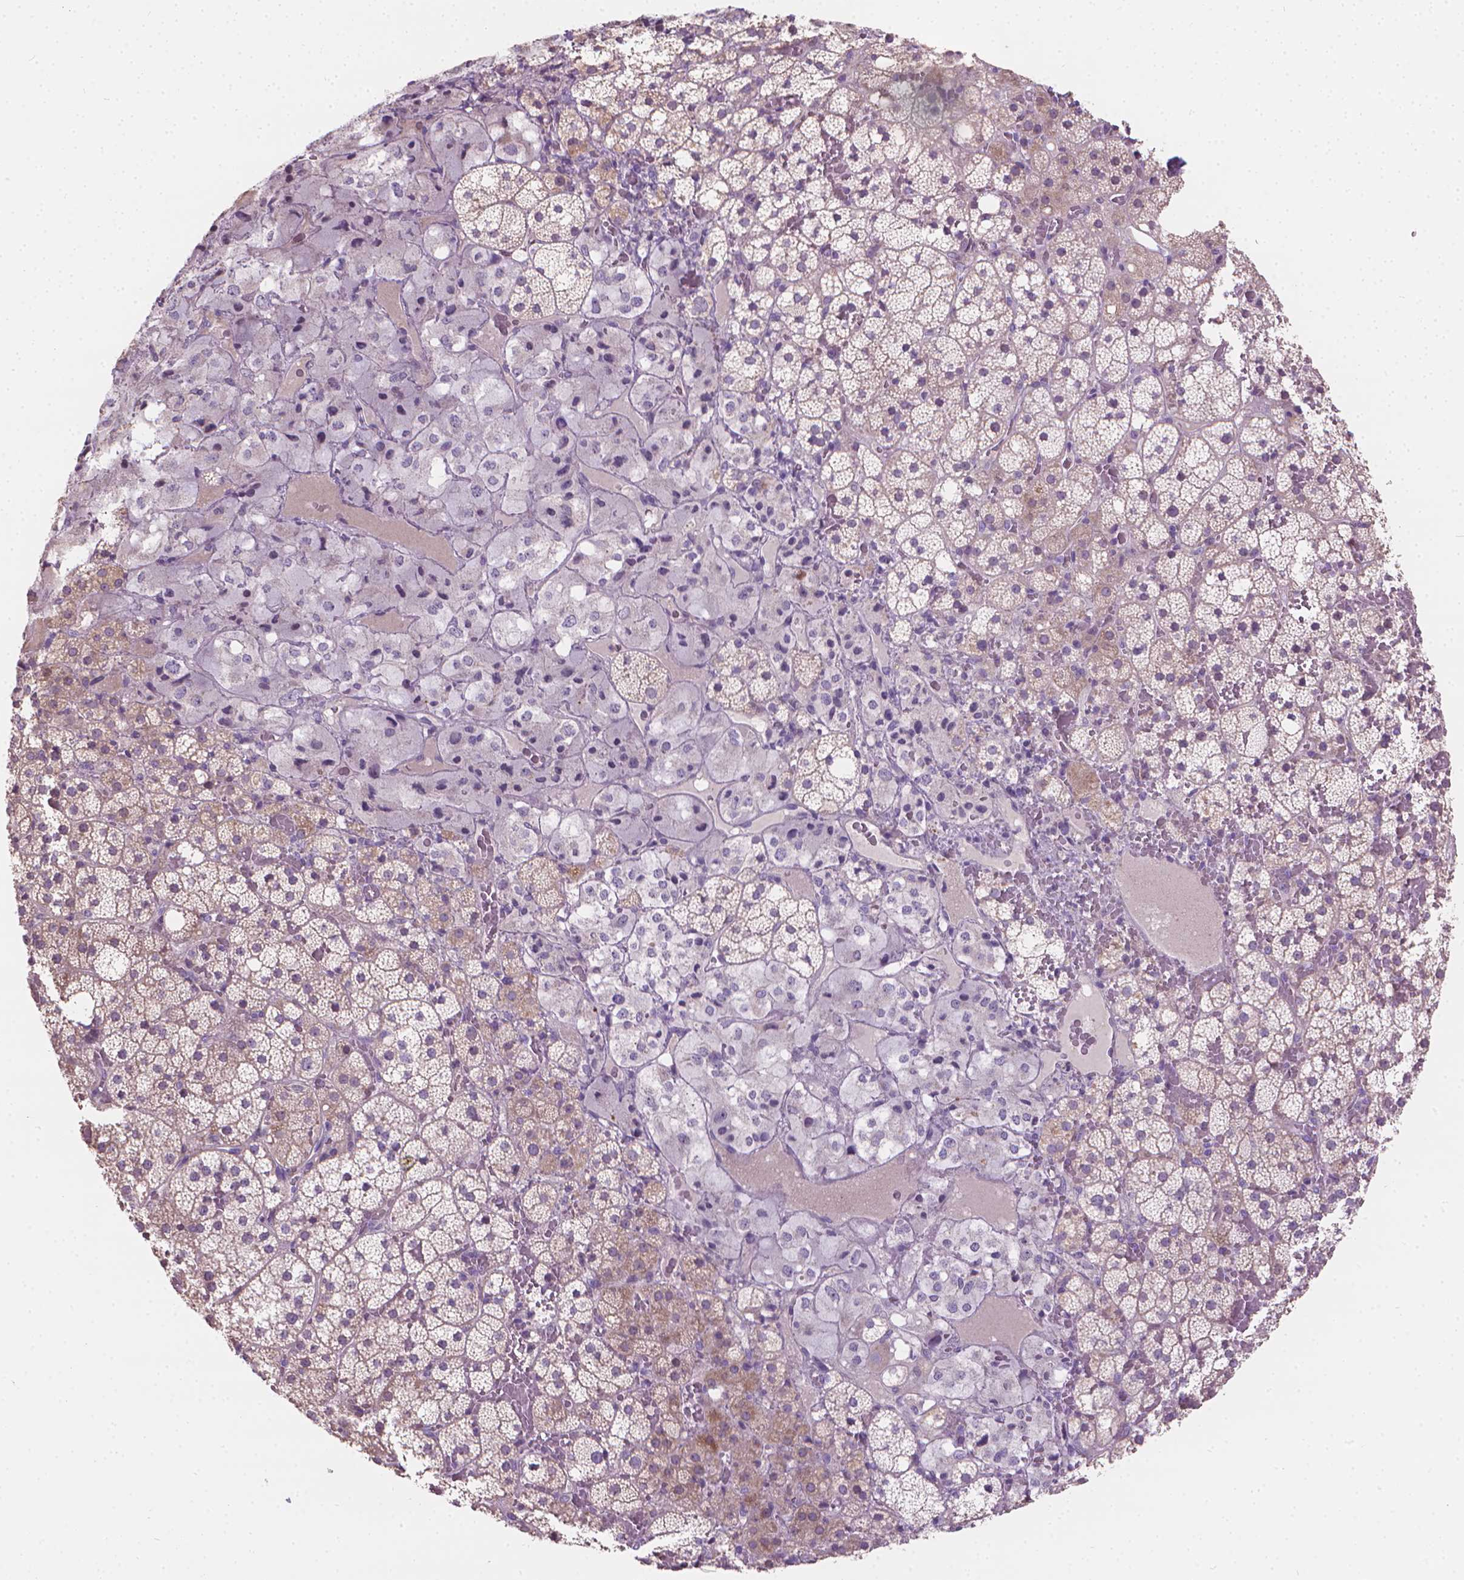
{"staining": {"intensity": "weak", "quantity": "25%-75%", "location": "cytoplasmic/membranous"}, "tissue": "adrenal gland", "cell_type": "Glandular cells", "image_type": "normal", "snomed": [{"axis": "morphology", "description": "Normal tissue, NOS"}, {"axis": "topography", "description": "Adrenal gland"}], "caption": "Protein staining of benign adrenal gland reveals weak cytoplasmic/membranous staining in about 25%-75% of glandular cells. (DAB (3,3'-diaminobenzidine) IHC with brightfield microscopy, high magnification).", "gene": "CABCOCO1", "patient": {"sex": "male", "age": 53}}